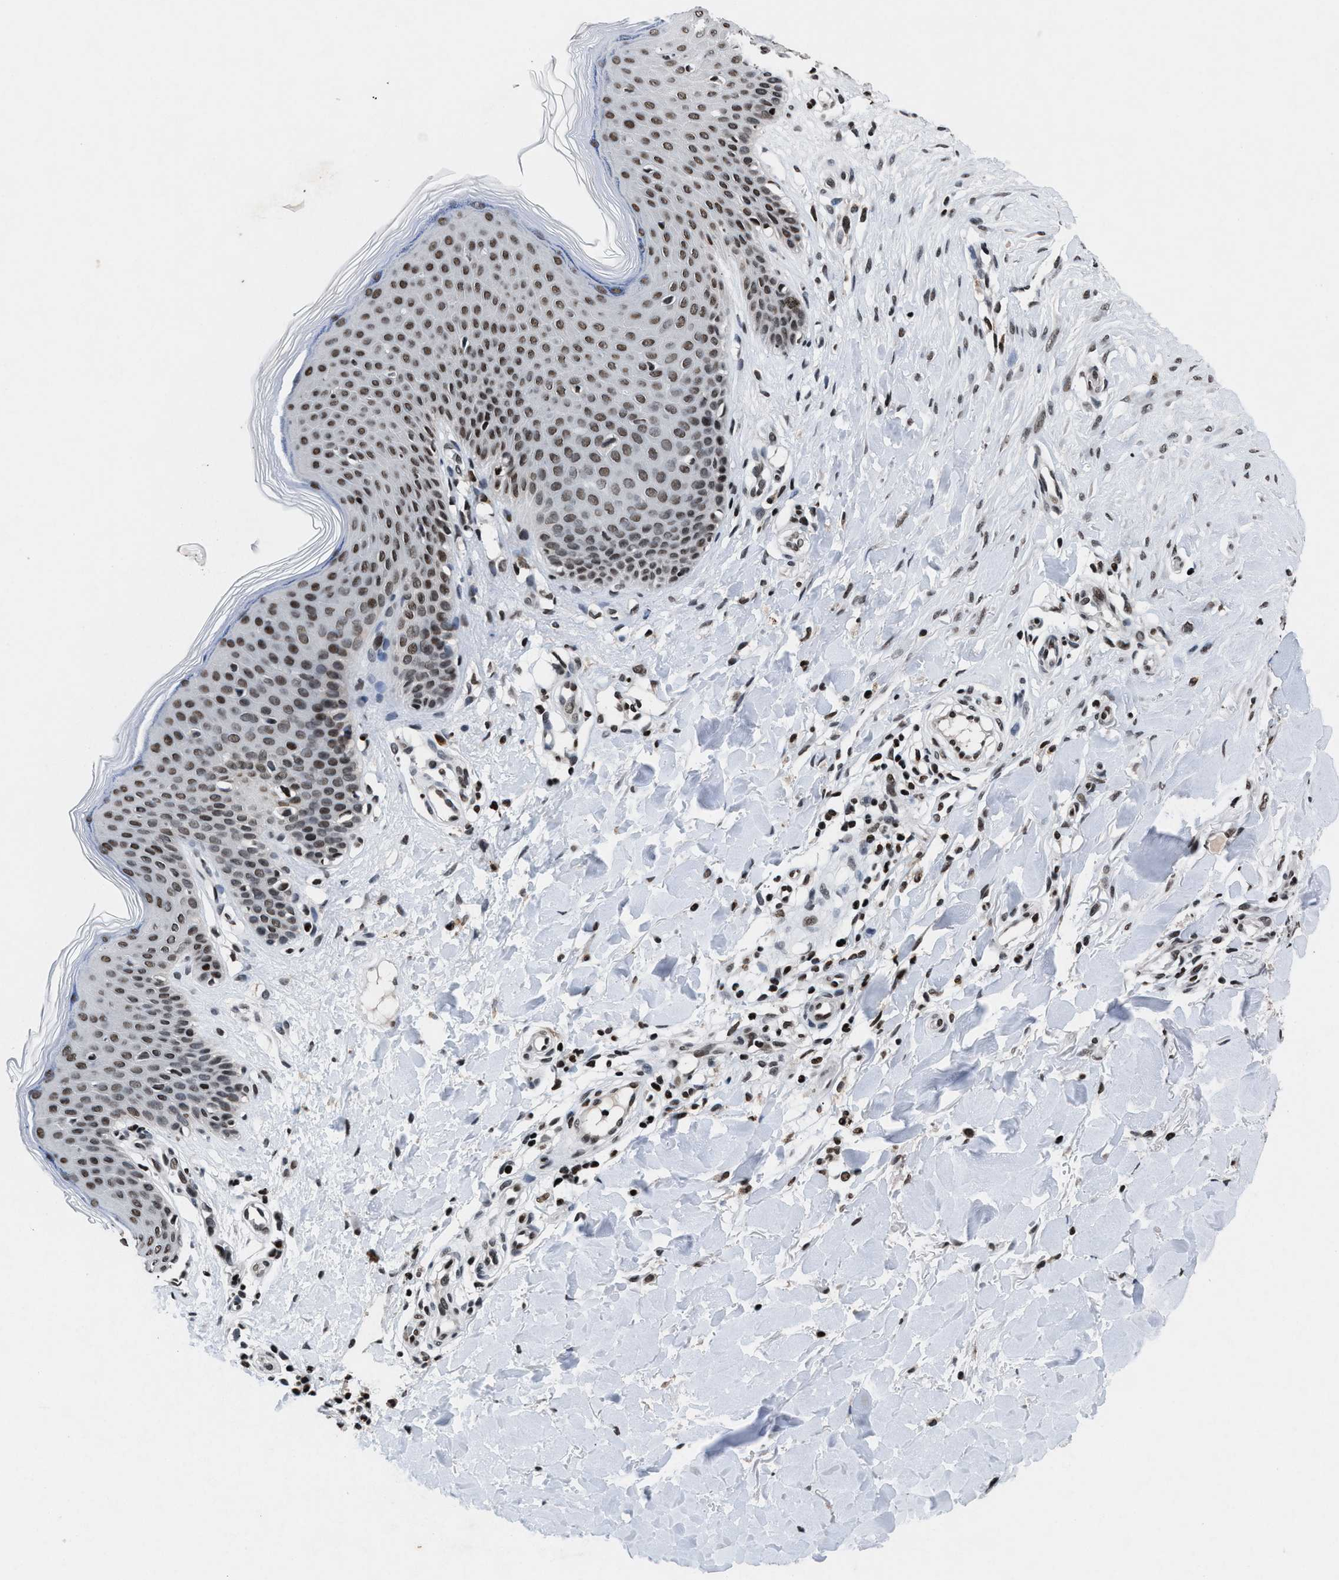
{"staining": {"intensity": "strong", "quantity": ">75%", "location": "nuclear"}, "tissue": "skin", "cell_type": "Fibroblasts", "image_type": "normal", "snomed": [{"axis": "morphology", "description": "Normal tissue, NOS"}, {"axis": "topography", "description": "Skin"}], "caption": "Immunohistochemical staining of unremarkable human skin exhibits high levels of strong nuclear staining in approximately >75% of fibroblasts. The staining is performed using DAB brown chromogen to label protein expression. The nuclei are counter-stained blue using hematoxylin.", "gene": "WDR81", "patient": {"sex": "male", "age": 41}}